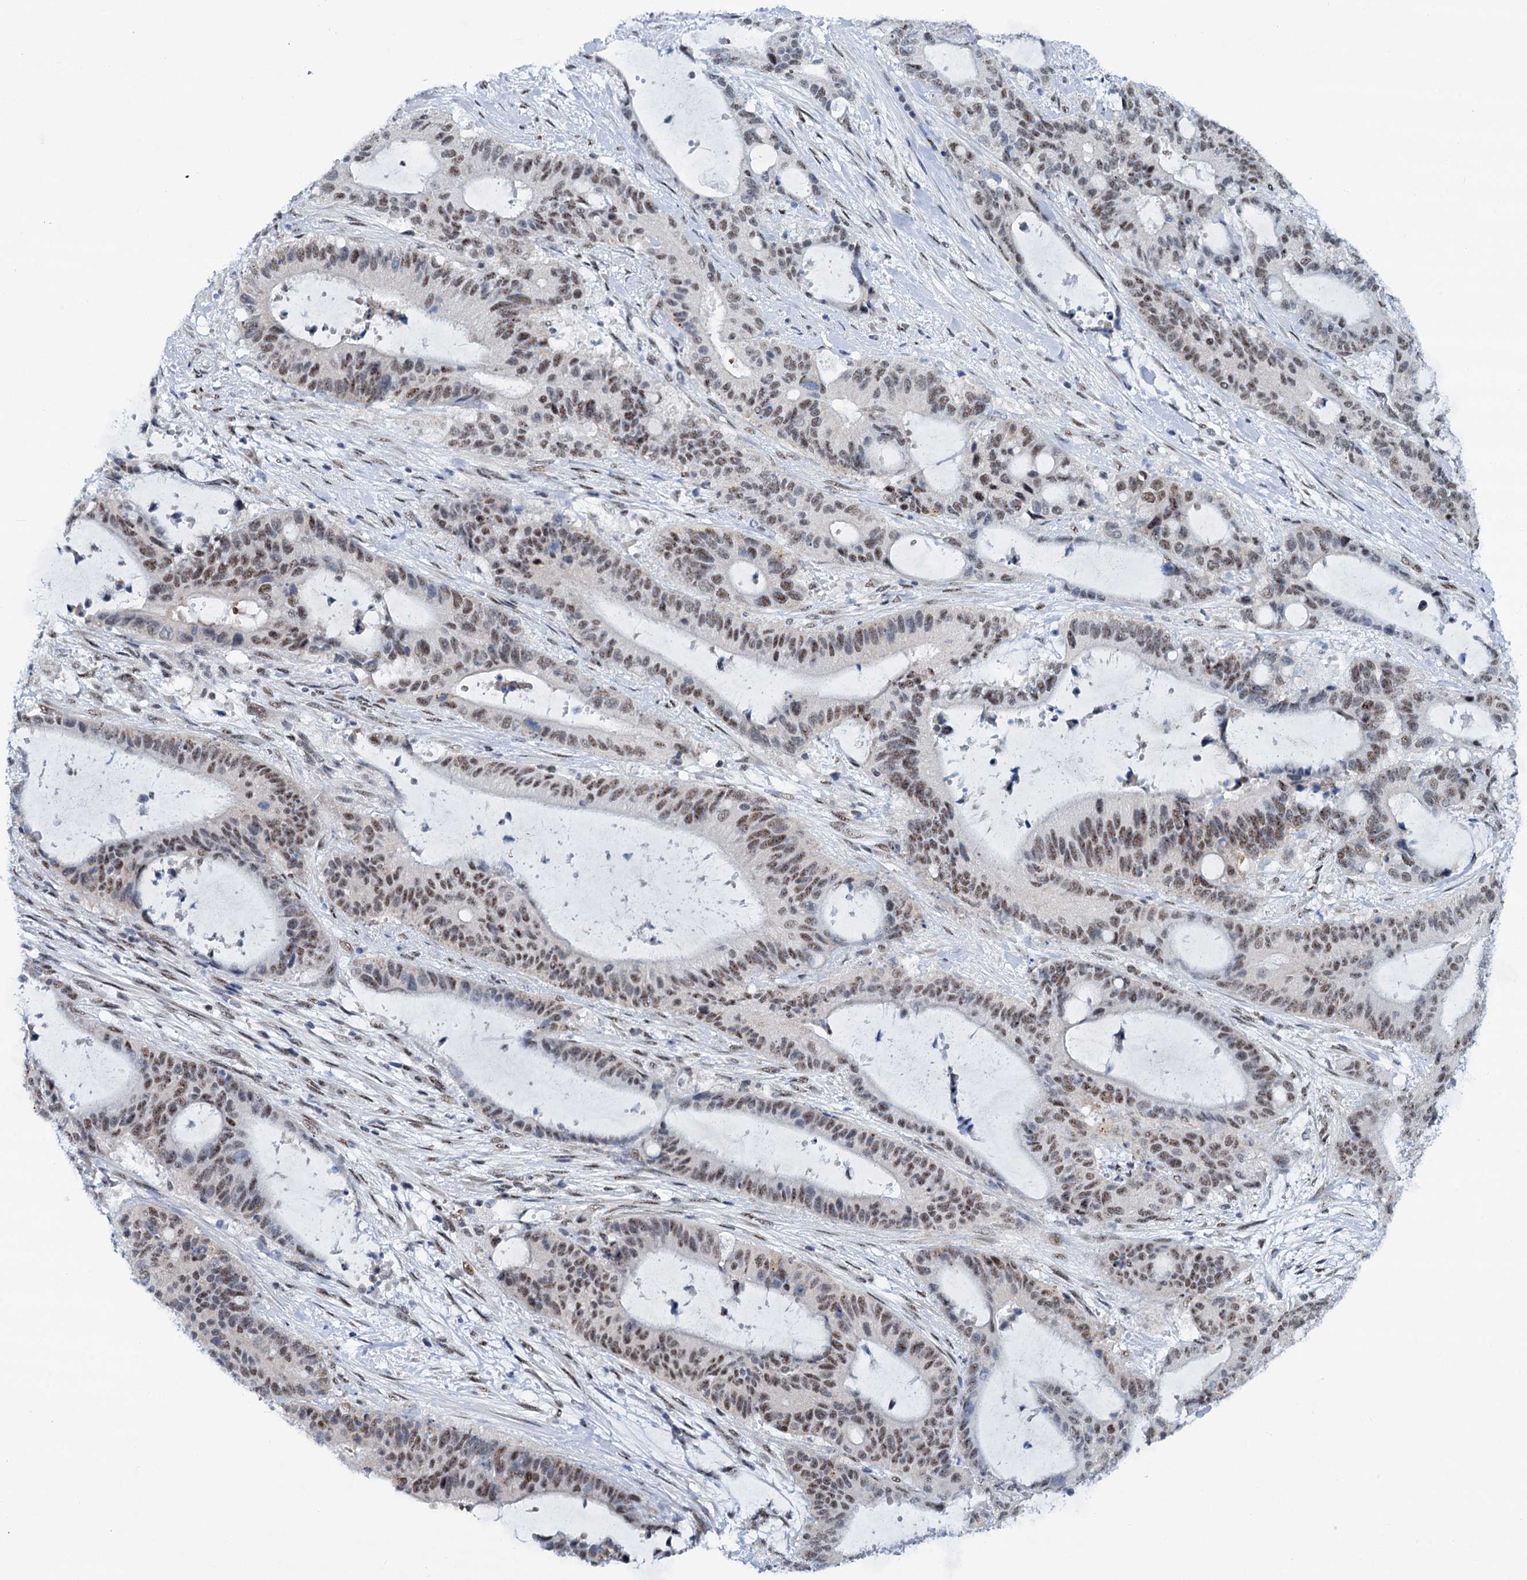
{"staining": {"intensity": "moderate", "quantity": ">75%", "location": "nuclear"}, "tissue": "liver cancer", "cell_type": "Tumor cells", "image_type": "cancer", "snomed": [{"axis": "morphology", "description": "Normal tissue, NOS"}, {"axis": "morphology", "description": "Cholangiocarcinoma"}, {"axis": "topography", "description": "Liver"}, {"axis": "topography", "description": "Peripheral nerve tissue"}], "caption": "Protein staining of cholangiocarcinoma (liver) tissue displays moderate nuclear positivity in about >75% of tumor cells.", "gene": "SREK1", "patient": {"sex": "female", "age": 73}}